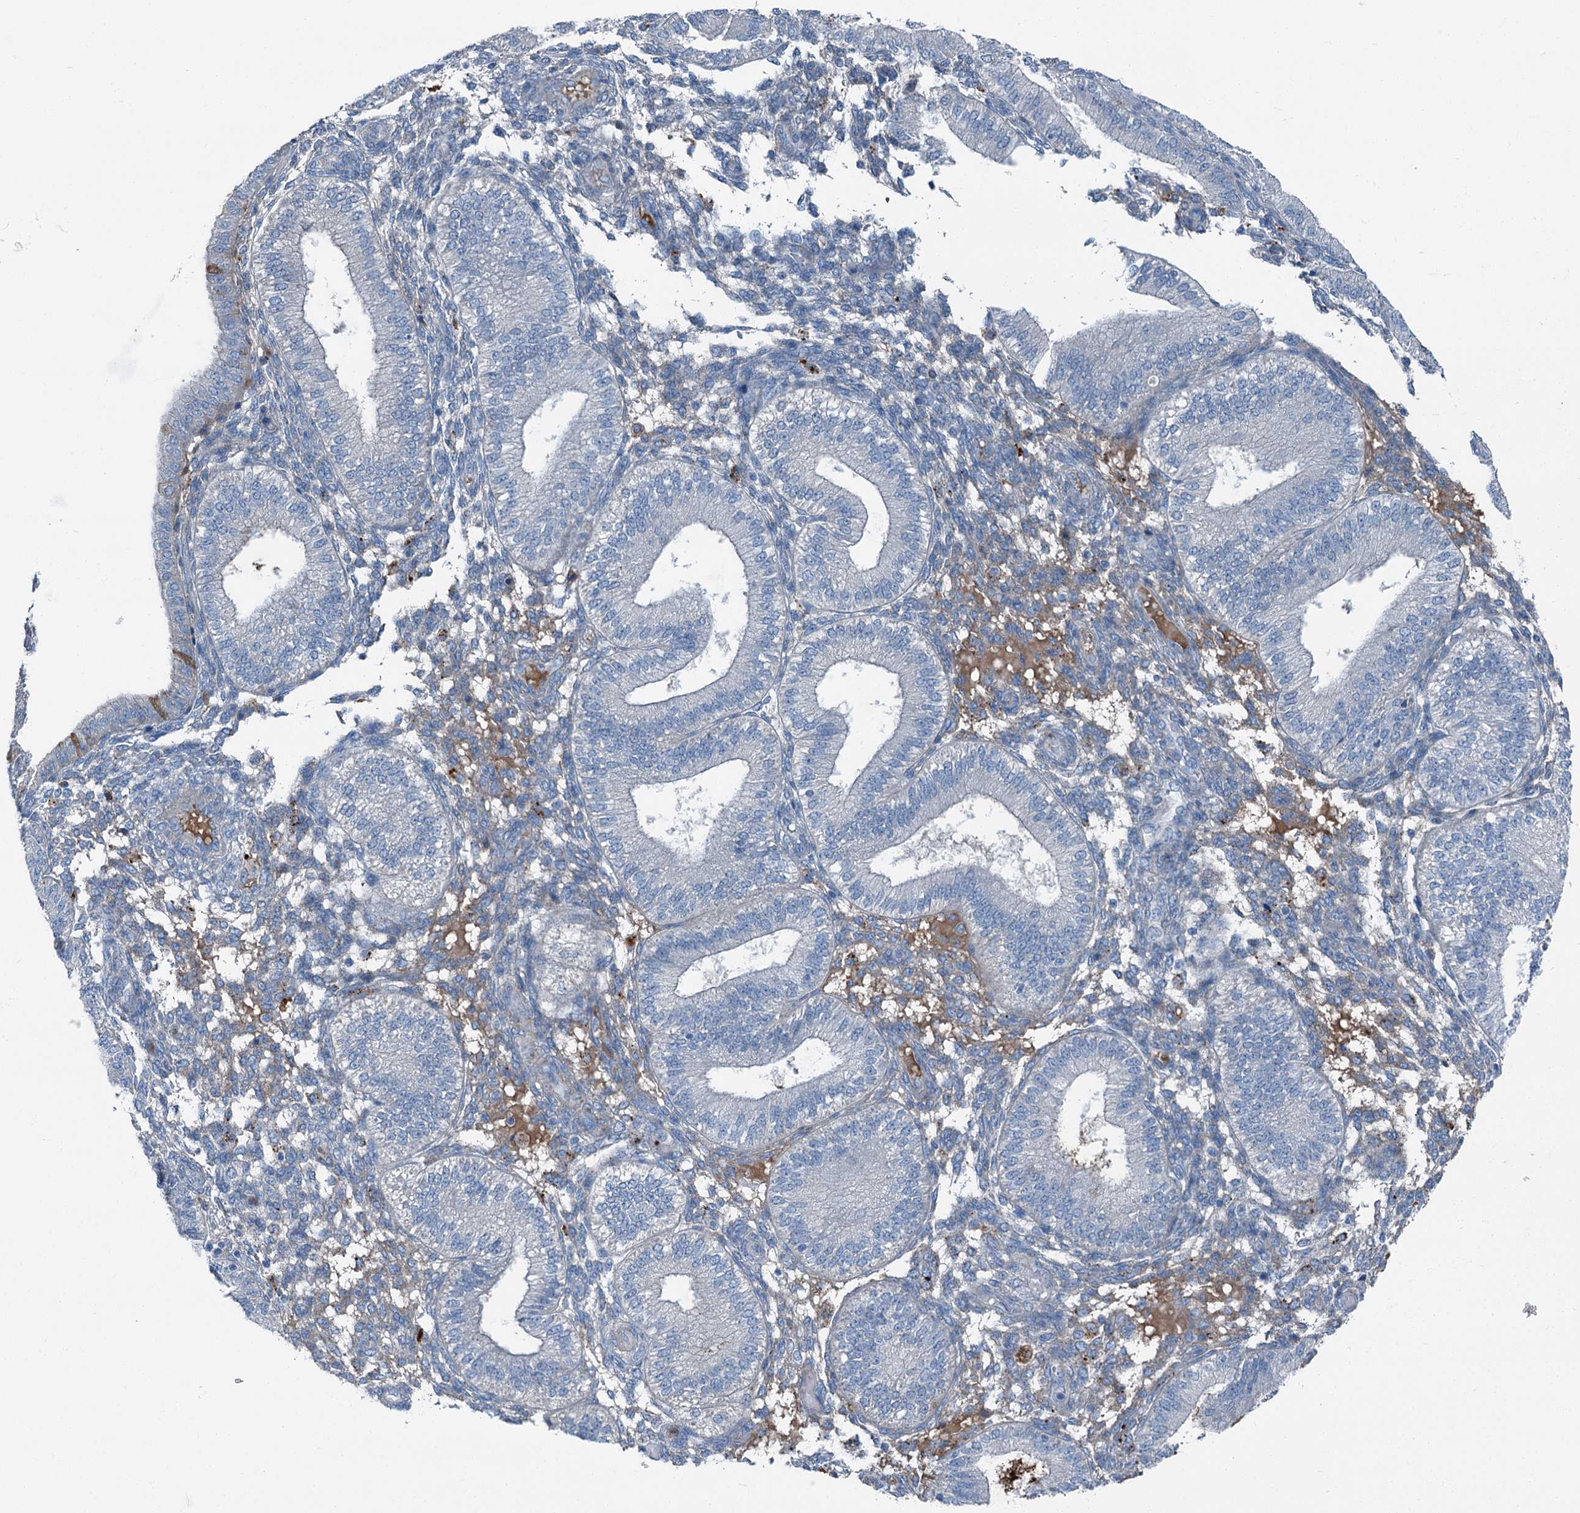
{"staining": {"intensity": "negative", "quantity": "none", "location": "none"}, "tissue": "endometrium", "cell_type": "Cells in endometrial stroma", "image_type": "normal", "snomed": [{"axis": "morphology", "description": "Normal tissue, NOS"}, {"axis": "topography", "description": "Endometrium"}], "caption": "Histopathology image shows no protein positivity in cells in endometrial stroma of unremarkable endometrium.", "gene": "AXL", "patient": {"sex": "female", "age": 39}}